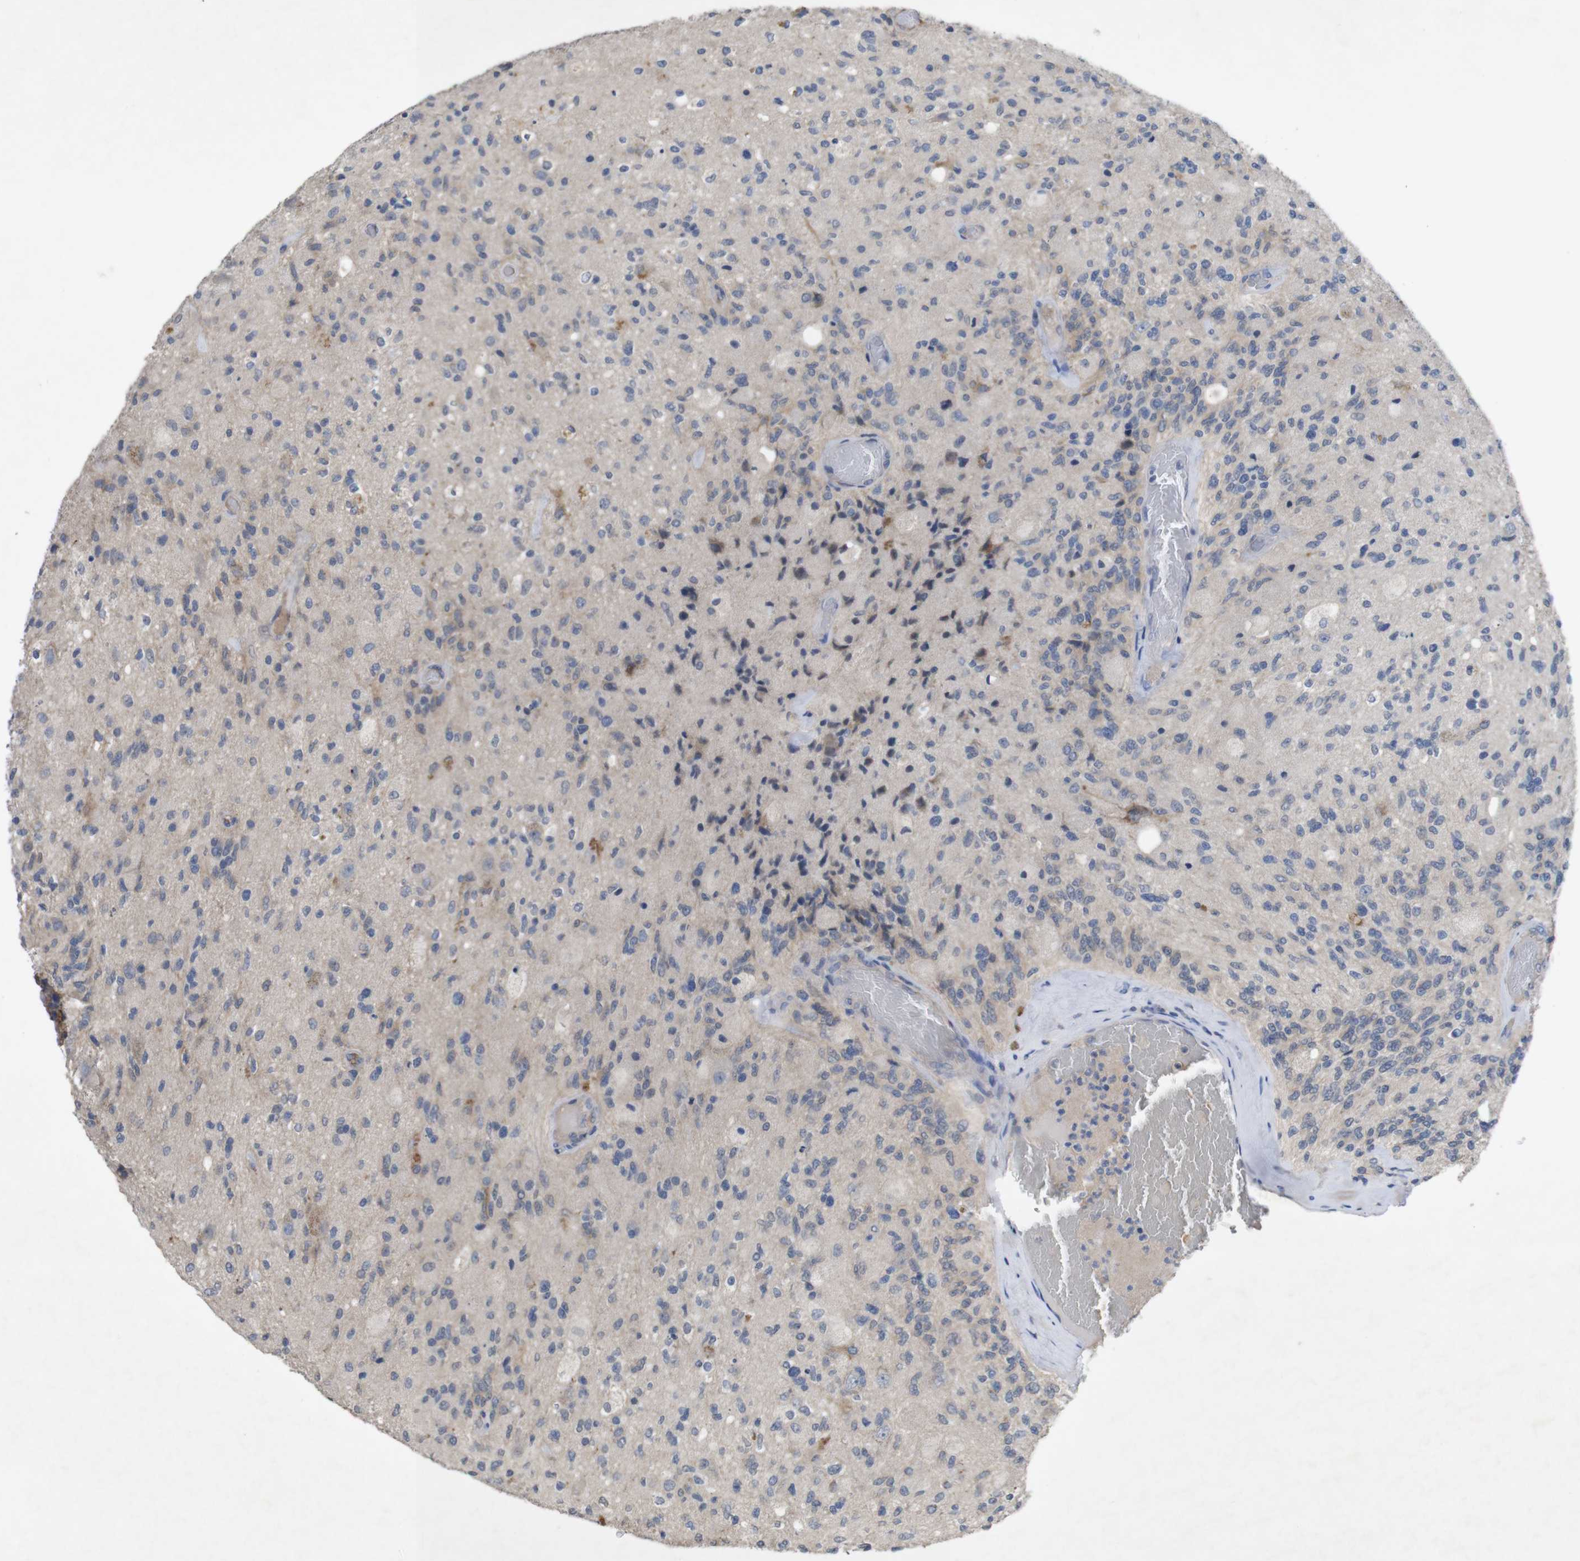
{"staining": {"intensity": "weak", "quantity": "<25%", "location": "cytoplasmic/membranous"}, "tissue": "glioma", "cell_type": "Tumor cells", "image_type": "cancer", "snomed": [{"axis": "morphology", "description": "Normal tissue, NOS"}, {"axis": "morphology", "description": "Glioma, malignant, High grade"}, {"axis": "topography", "description": "Cerebral cortex"}], "caption": "Photomicrograph shows no significant protein staining in tumor cells of malignant glioma (high-grade).", "gene": "BCAR3", "patient": {"sex": "male", "age": 77}}